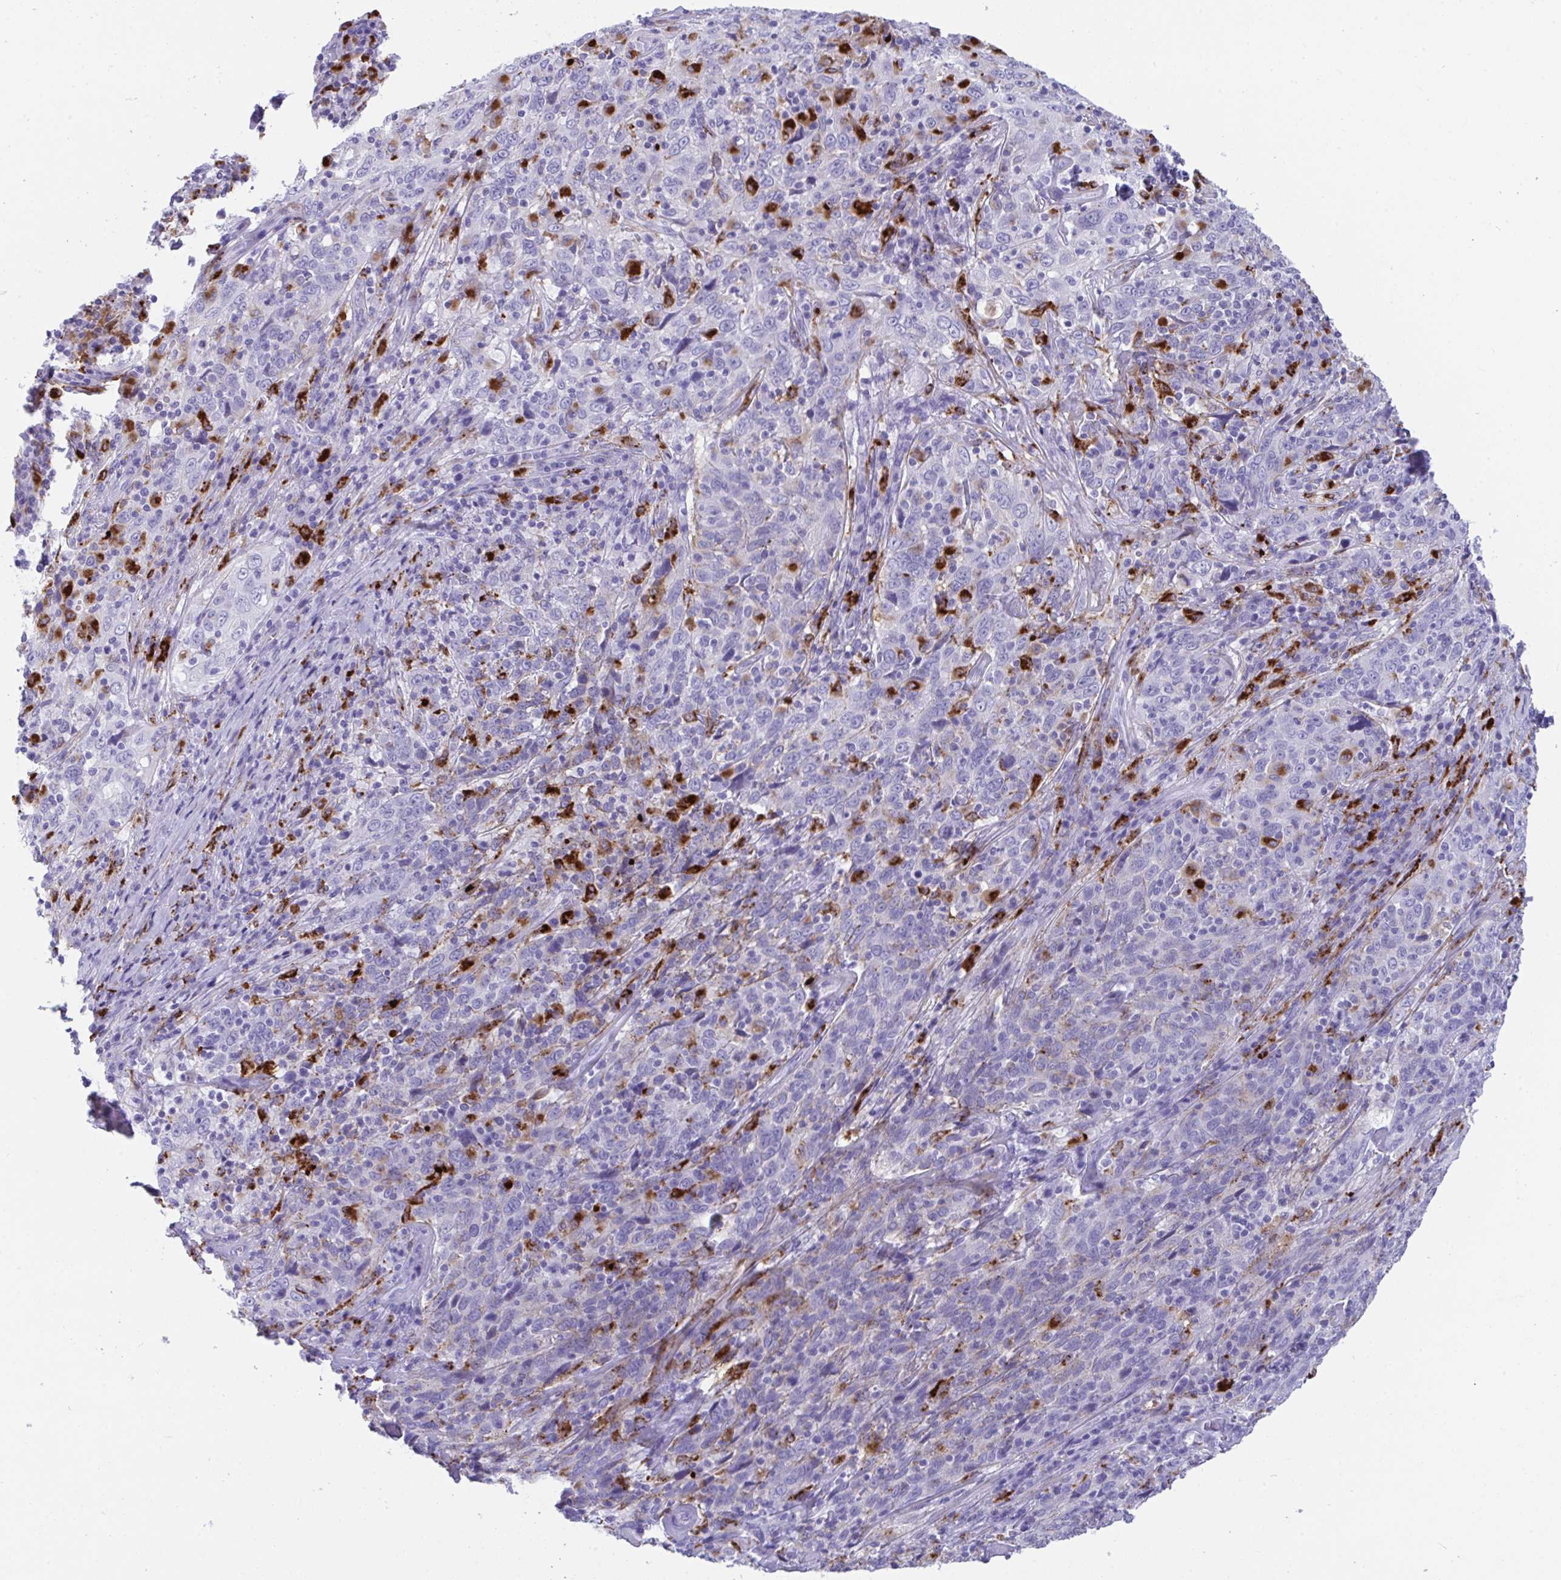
{"staining": {"intensity": "negative", "quantity": "none", "location": "none"}, "tissue": "cervical cancer", "cell_type": "Tumor cells", "image_type": "cancer", "snomed": [{"axis": "morphology", "description": "Squamous cell carcinoma, NOS"}, {"axis": "topography", "description": "Cervix"}], "caption": "Cervical cancer (squamous cell carcinoma) stained for a protein using immunohistochemistry exhibits no expression tumor cells.", "gene": "CPVL", "patient": {"sex": "female", "age": 46}}